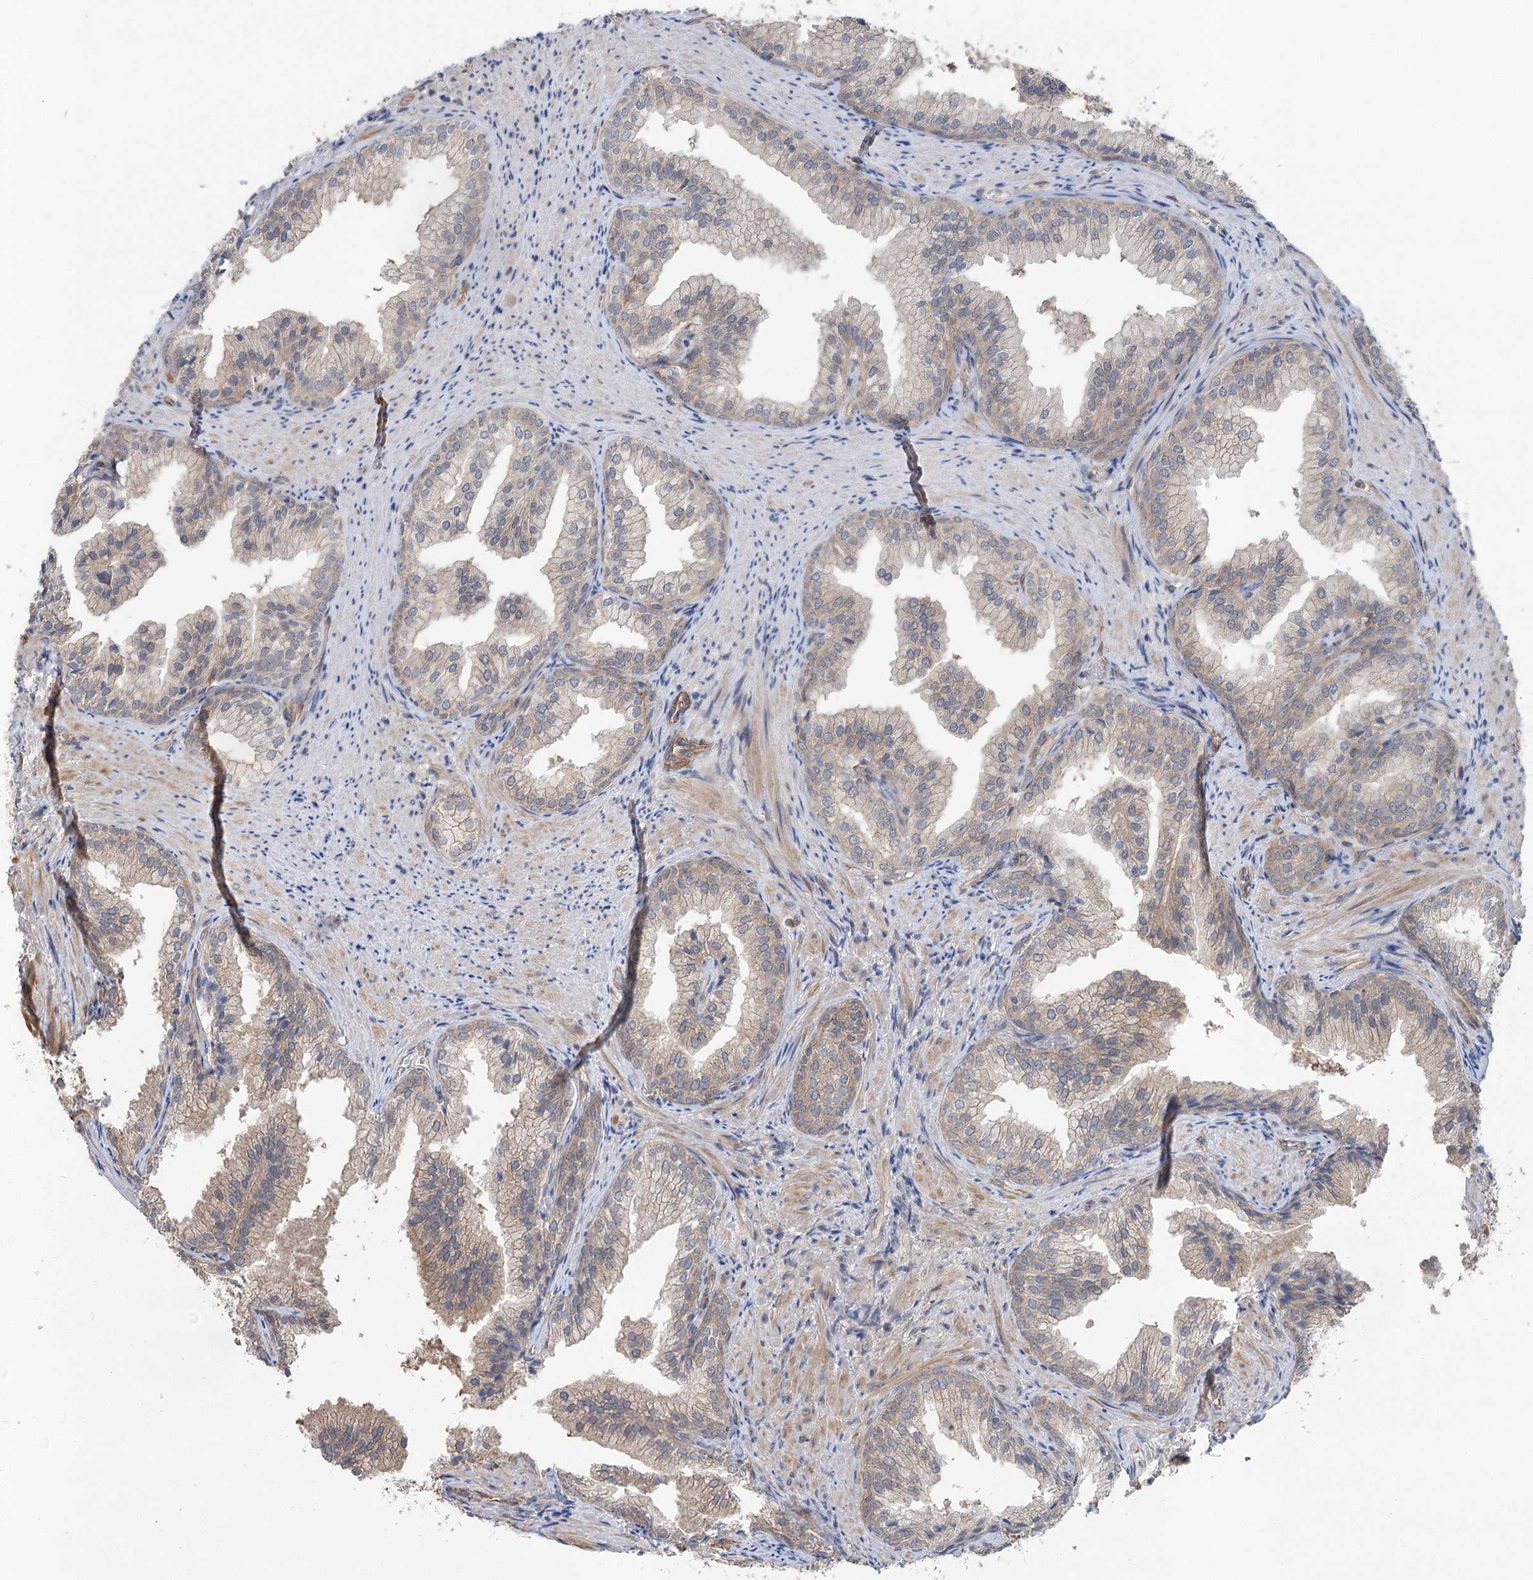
{"staining": {"intensity": "weak", "quantity": "25%-75%", "location": "cytoplasmic/membranous"}, "tissue": "prostate", "cell_type": "Glandular cells", "image_type": "normal", "snomed": [{"axis": "morphology", "description": "Normal tissue, NOS"}, {"axis": "topography", "description": "Prostate"}], "caption": "IHC of normal prostate demonstrates low levels of weak cytoplasmic/membranous expression in about 25%-75% of glandular cells. (brown staining indicates protein expression, while blue staining denotes nuclei).", "gene": "RWDD4", "patient": {"sex": "male", "age": 76}}